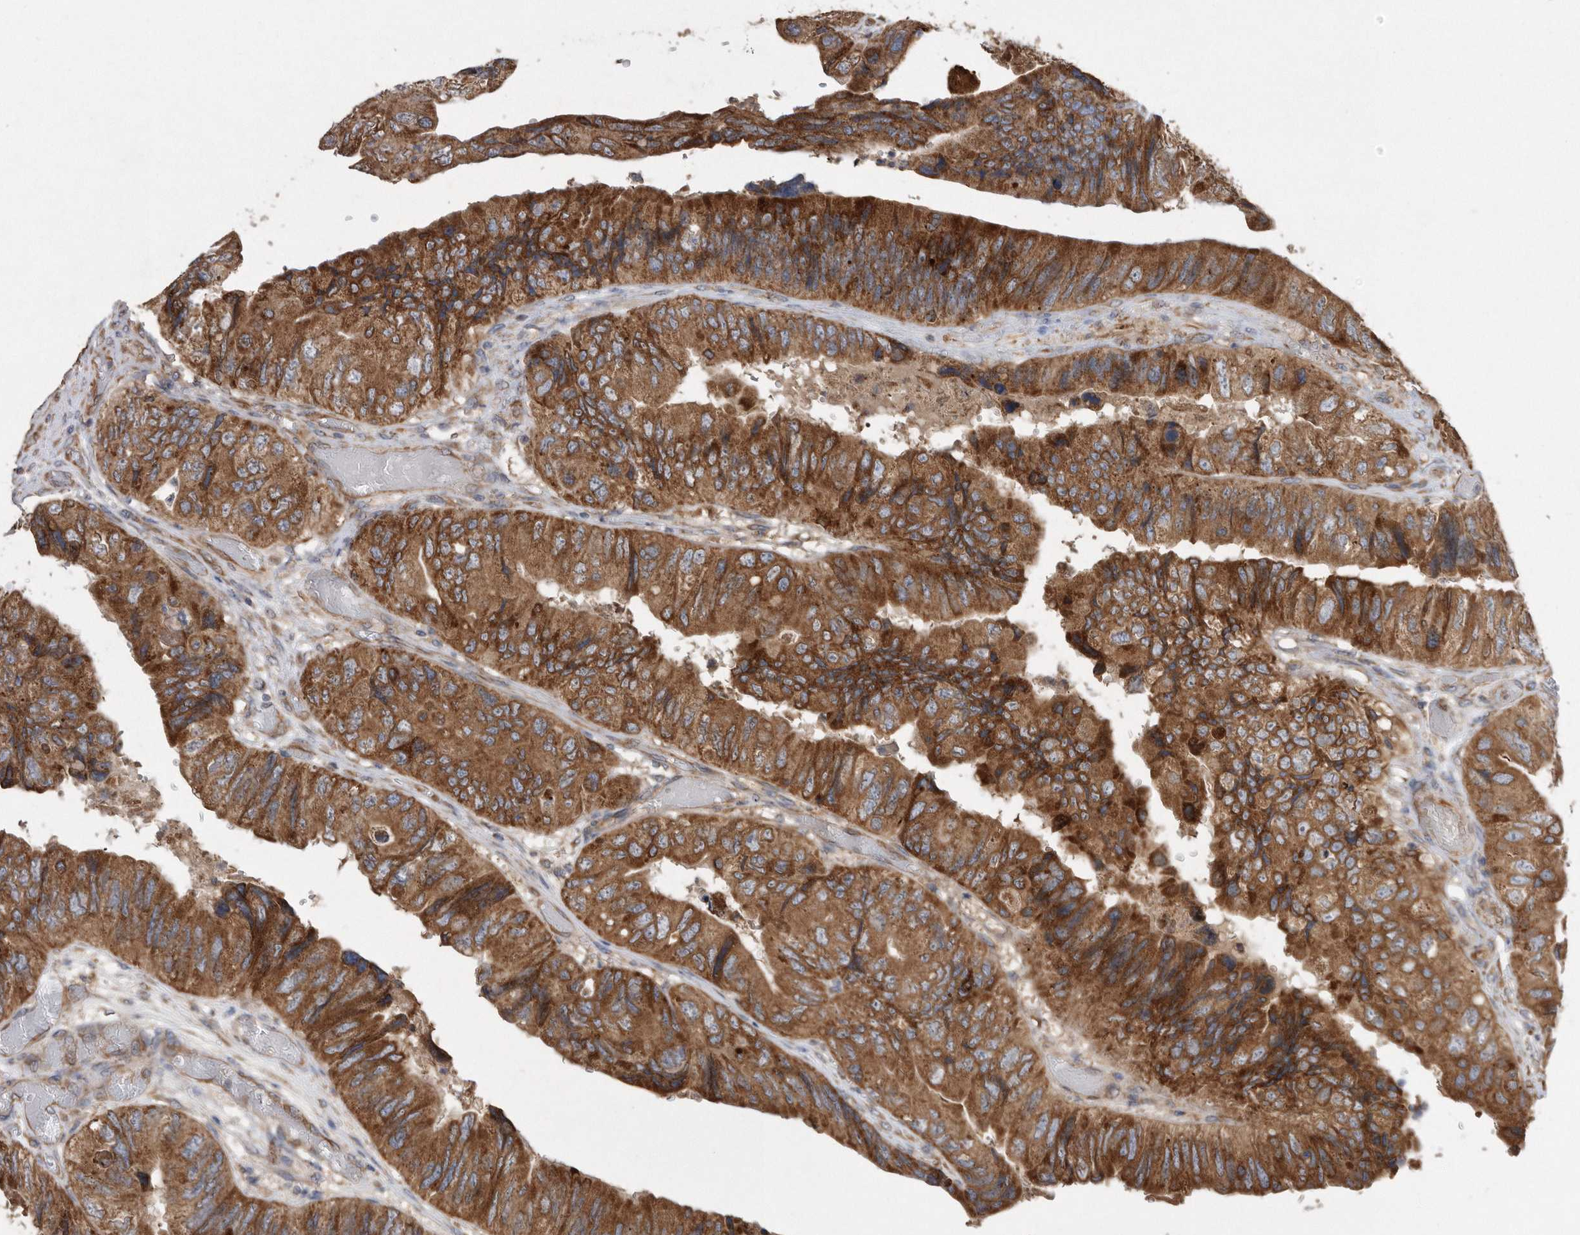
{"staining": {"intensity": "strong", "quantity": ">75%", "location": "cytoplasmic/membranous"}, "tissue": "colorectal cancer", "cell_type": "Tumor cells", "image_type": "cancer", "snomed": [{"axis": "morphology", "description": "Adenocarcinoma, NOS"}, {"axis": "topography", "description": "Rectum"}], "caption": "Colorectal adenocarcinoma stained for a protein exhibits strong cytoplasmic/membranous positivity in tumor cells.", "gene": "PON2", "patient": {"sex": "male", "age": 63}}